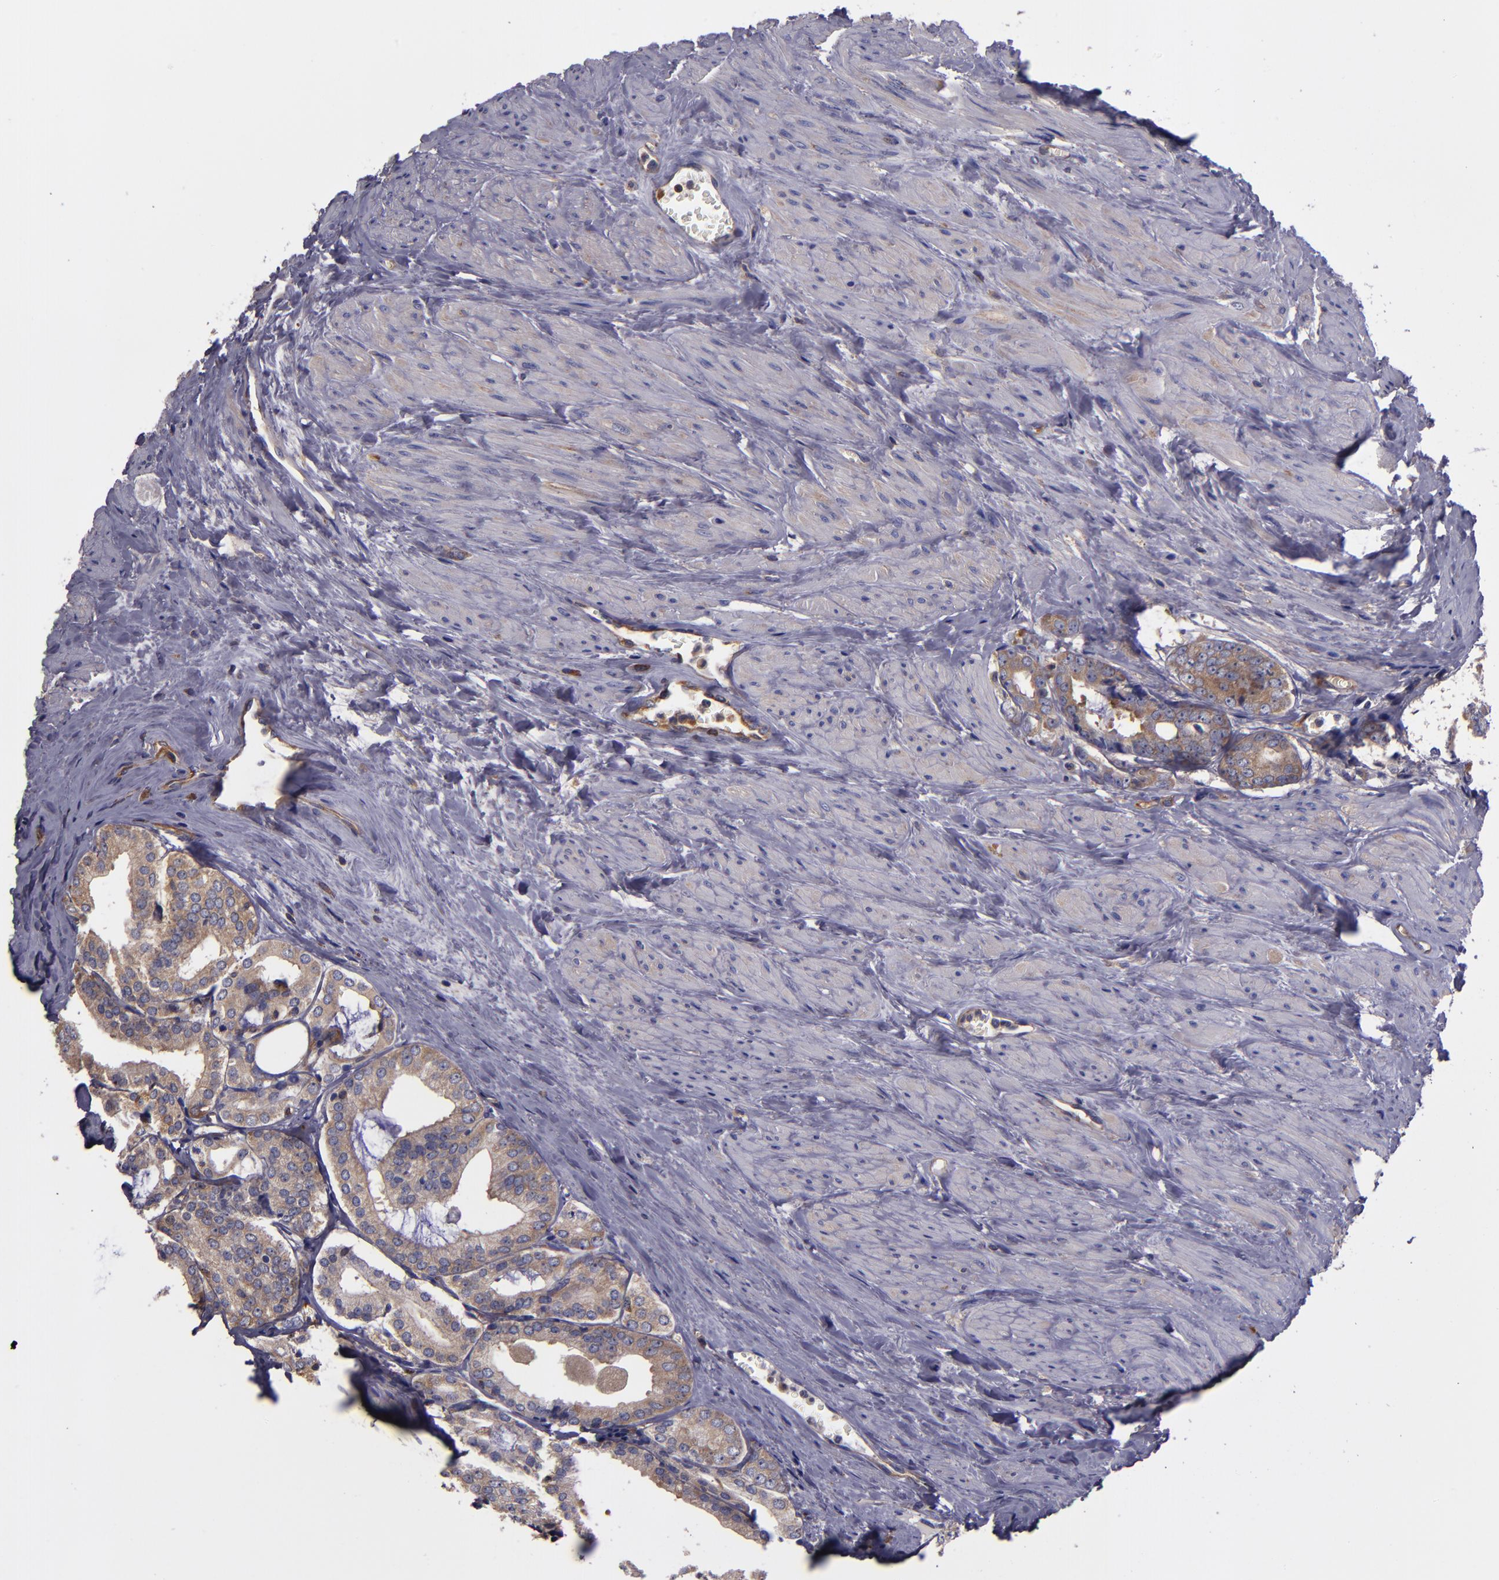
{"staining": {"intensity": "weak", "quantity": ">75%", "location": "cytoplasmic/membranous"}, "tissue": "prostate cancer", "cell_type": "Tumor cells", "image_type": "cancer", "snomed": [{"axis": "morphology", "description": "Adenocarcinoma, Medium grade"}, {"axis": "topography", "description": "Prostate"}], "caption": "Tumor cells exhibit weak cytoplasmic/membranous positivity in about >75% of cells in prostate medium-grade adenocarcinoma.", "gene": "CARS1", "patient": {"sex": "male", "age": 79}}